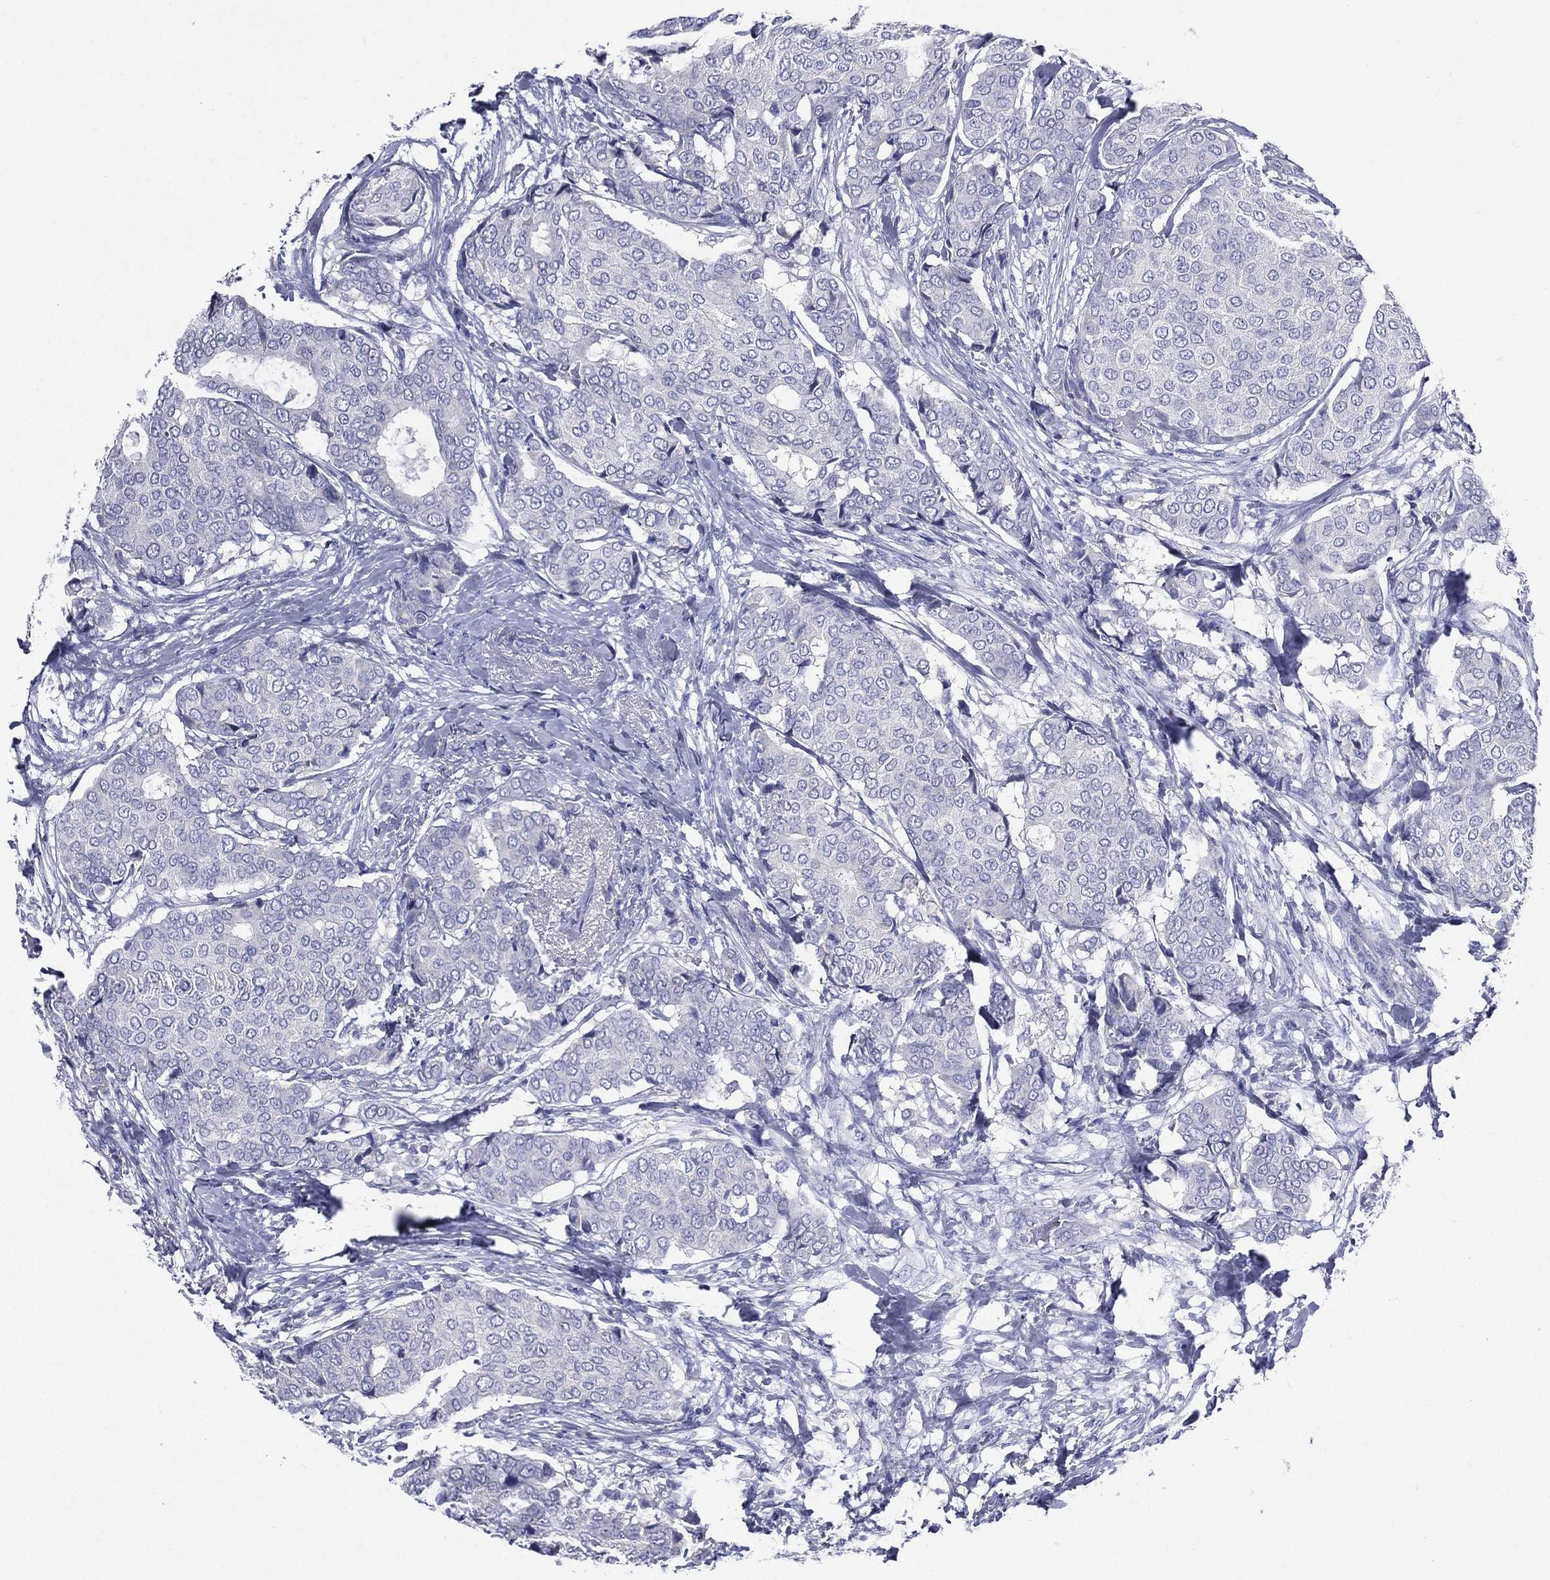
{"staining": {"intensity": "negative", "quantity": "none", "location": "none"}, "tissue": "breast cancer", "cell_type": "Tumor cells", "image_type": "cancer", "snomed": [{"axis": "morphology", "description": "Duct carcinoma"}, {"axis": "topography", "description": "Breast"}], "caption": "IHC photomicrograph of breast infiltrating ductal carcinoma stained for a protein (brown), which demonstrates no expression in tumor cells.", "gene": "TGM1", "patient": {"sex": "female", "age": 75}}